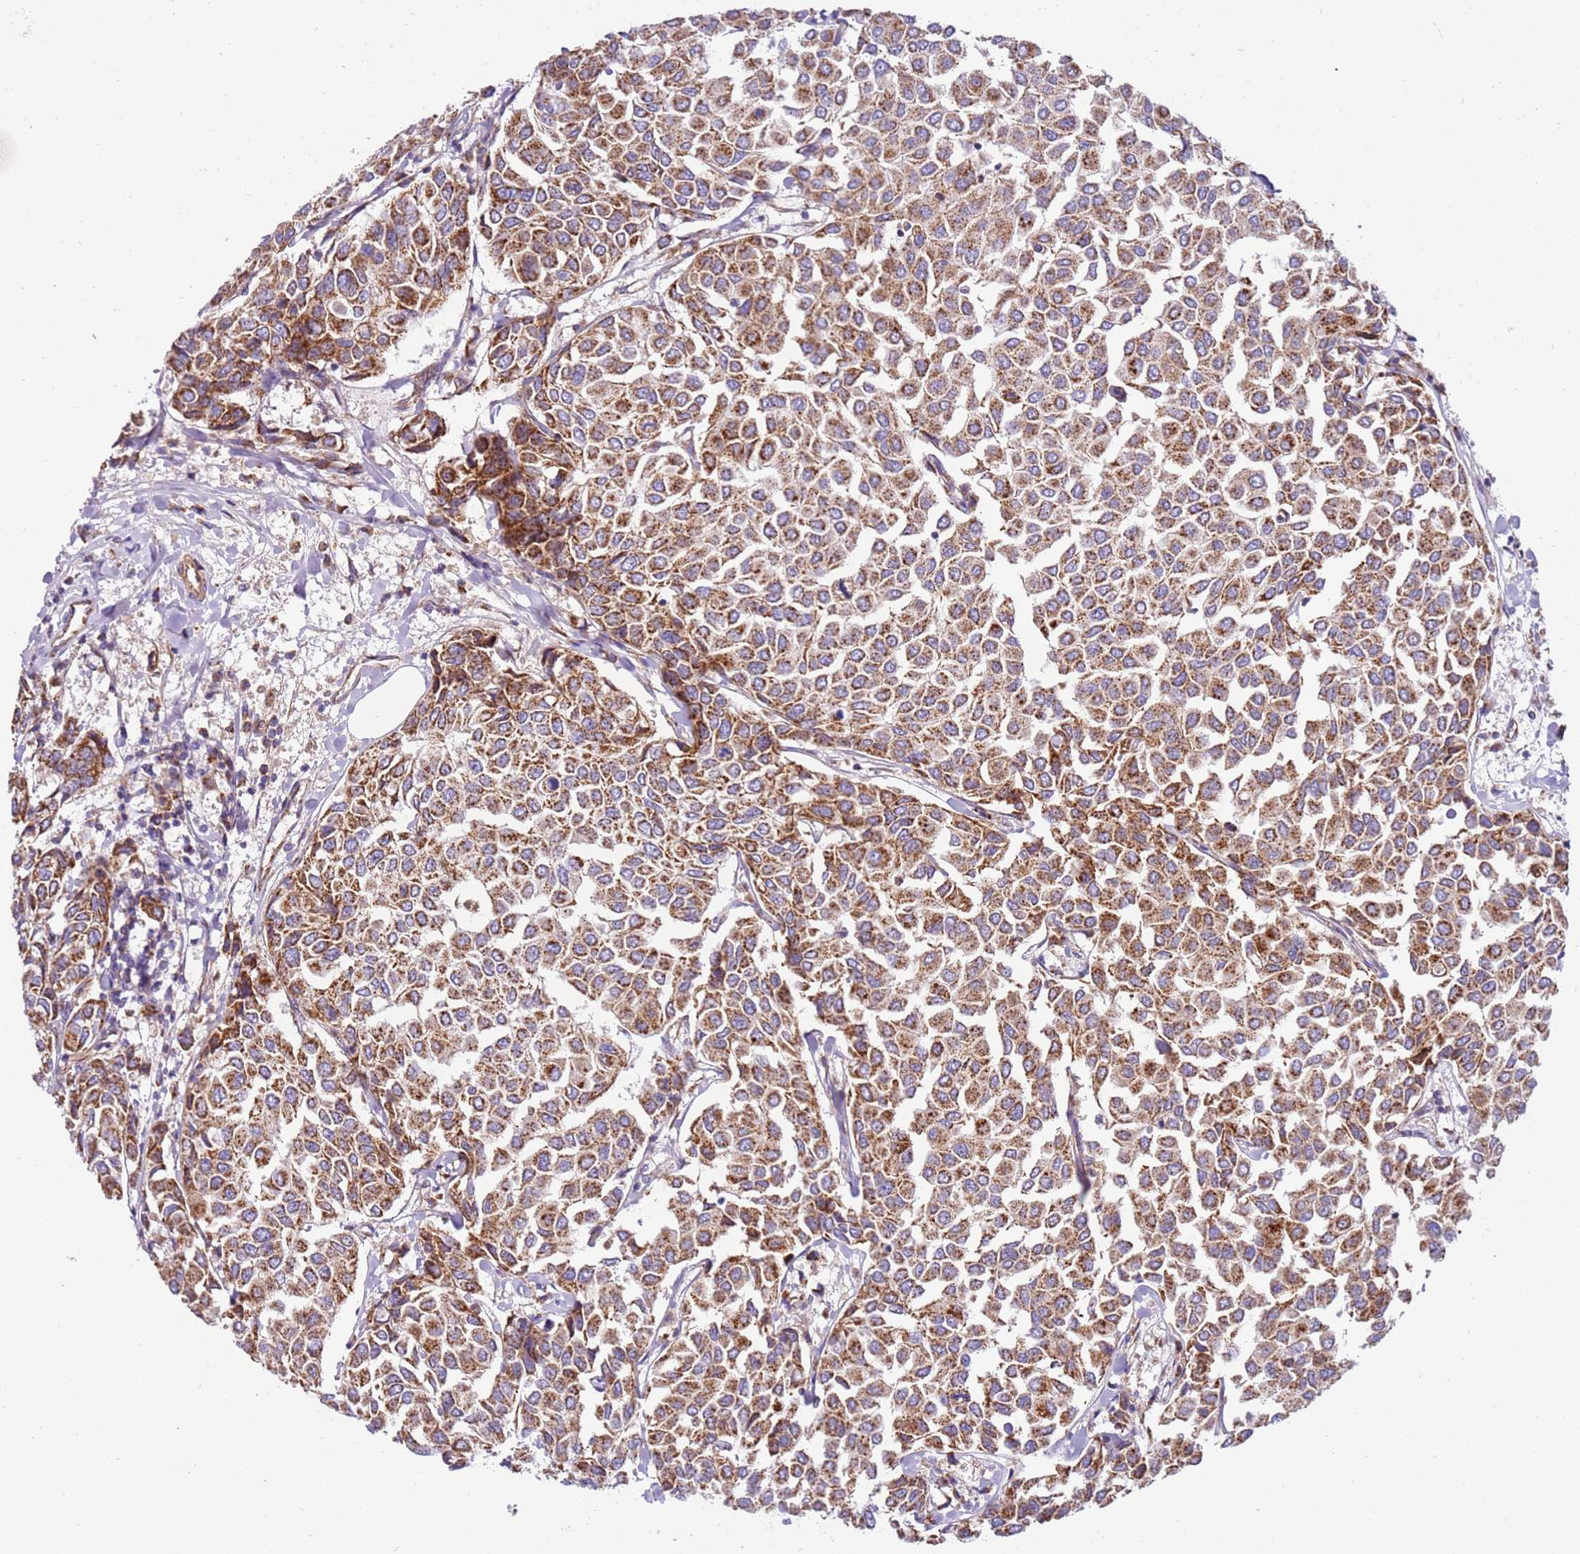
{"staining": {"intensity": "moderate", "quantity": ">75%", "location": "cytoplasmic/membranous"}, "tissue": "breast cancer", "cell_type": "Tumor cells", "image_type": "cancer", "snomed": [{"axis": "morphology", "description": "Duct carcinoma"}, {"axis": "topography", "description": "Breast"}], "caption": "Protein staining demonstrates moderate cytoplasmic/membranous positivity in approximately >75% of tumor cells in intraductal carcinoma (breast). (DAB IHC, brown staining for protein, blue staining for nuclei).", "gene": "MRPL20", "patient": {"sex": "female", "age": 55}}